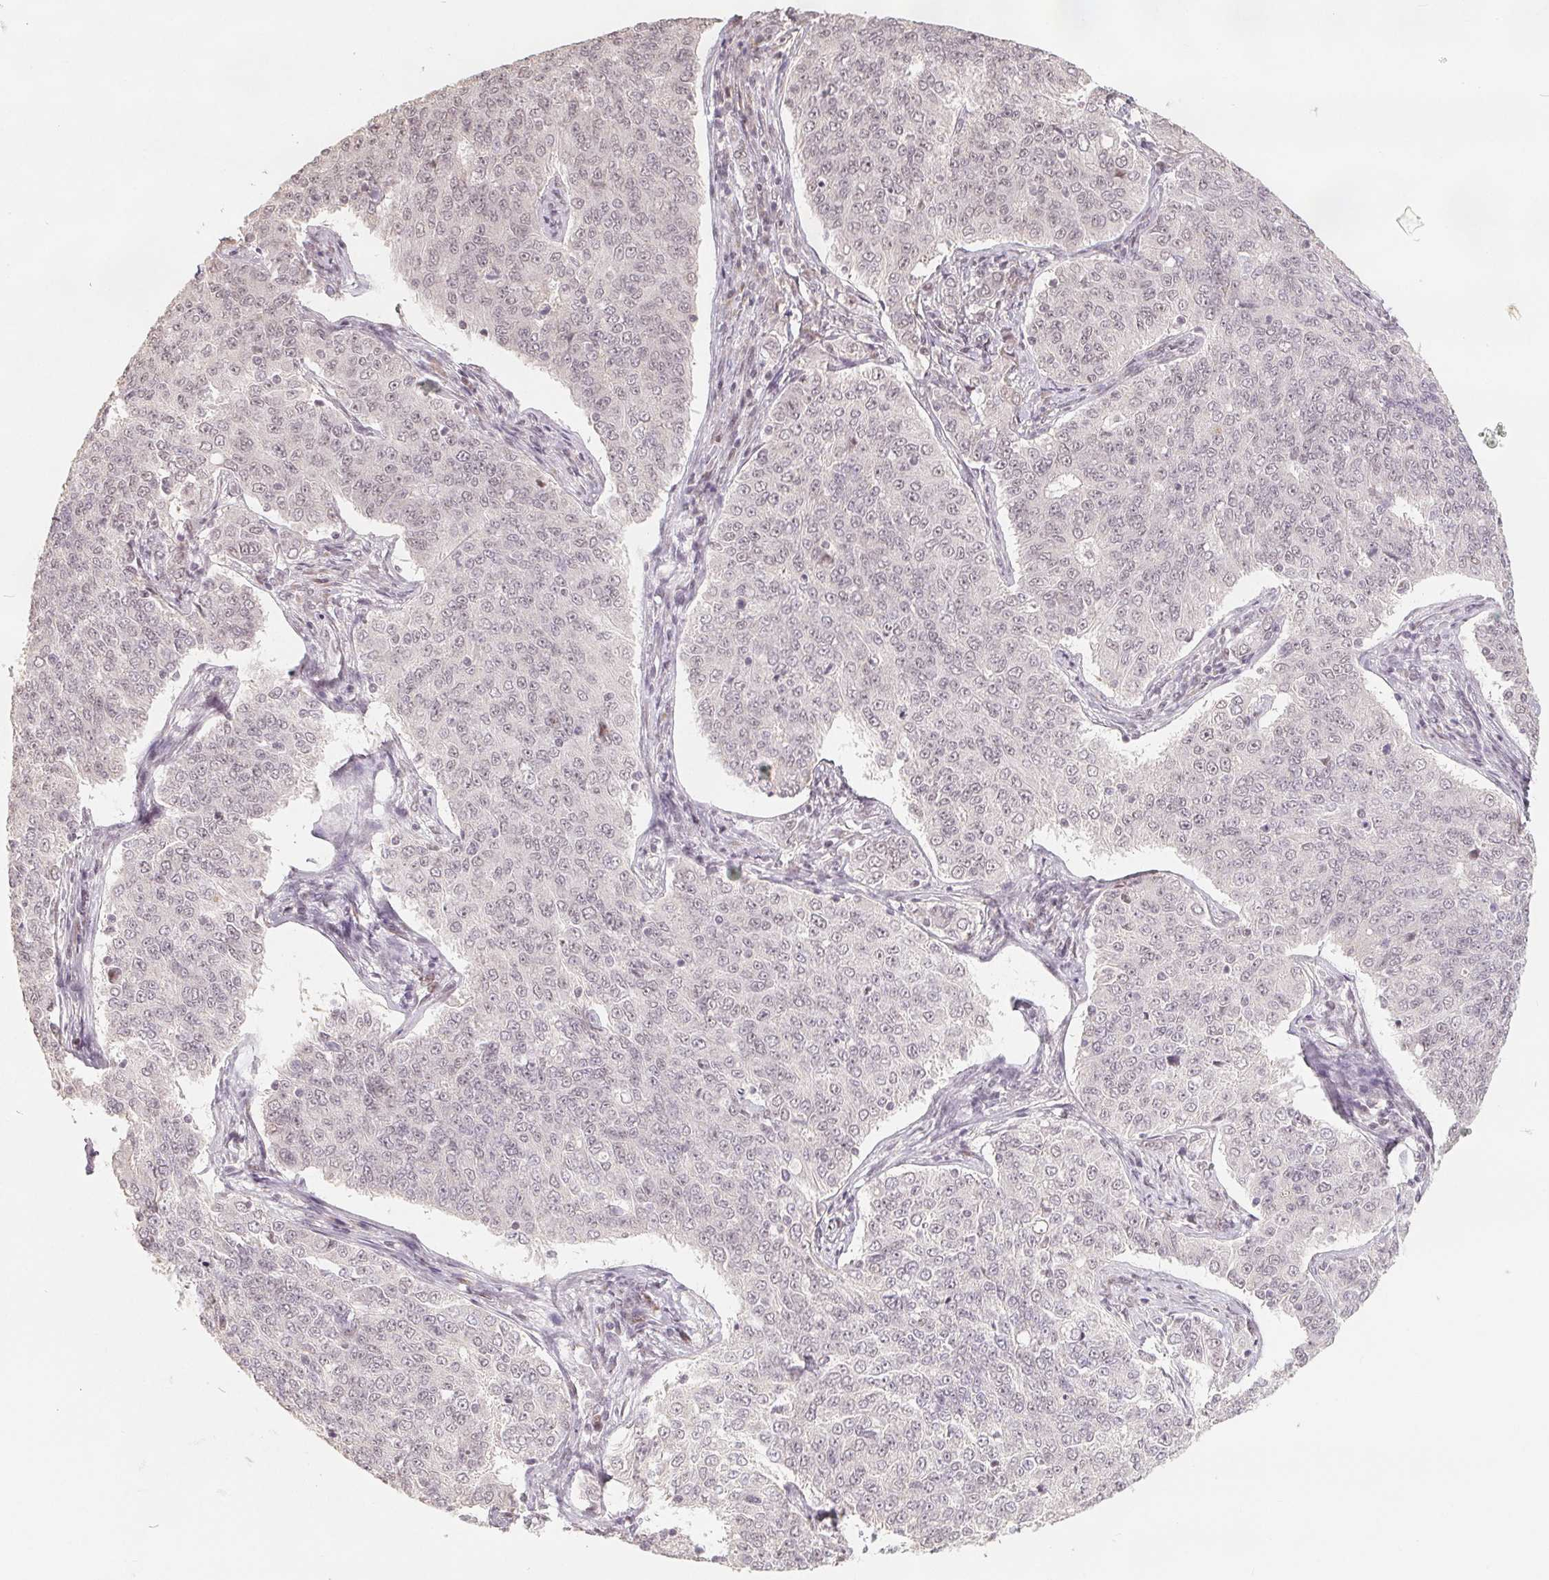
{"staining": {"intensity": "negative", "quantity": "none", "location": "none"}, "tissue": "endometrial cancer", "cell_type": "Tumor cells", "image_type": "cancer", "snomed": [{"axis": "morphology", "description": "Adenocarcinoma, NOS"}, {"axis": "topography", "description": "Endometrium"}], "caption": "This is an IHC histopathology image of endometrial cancer. There is no expression in tumor cells.", "gene": "CCDC138", "patient": {"sex": "female", "age": 43}}